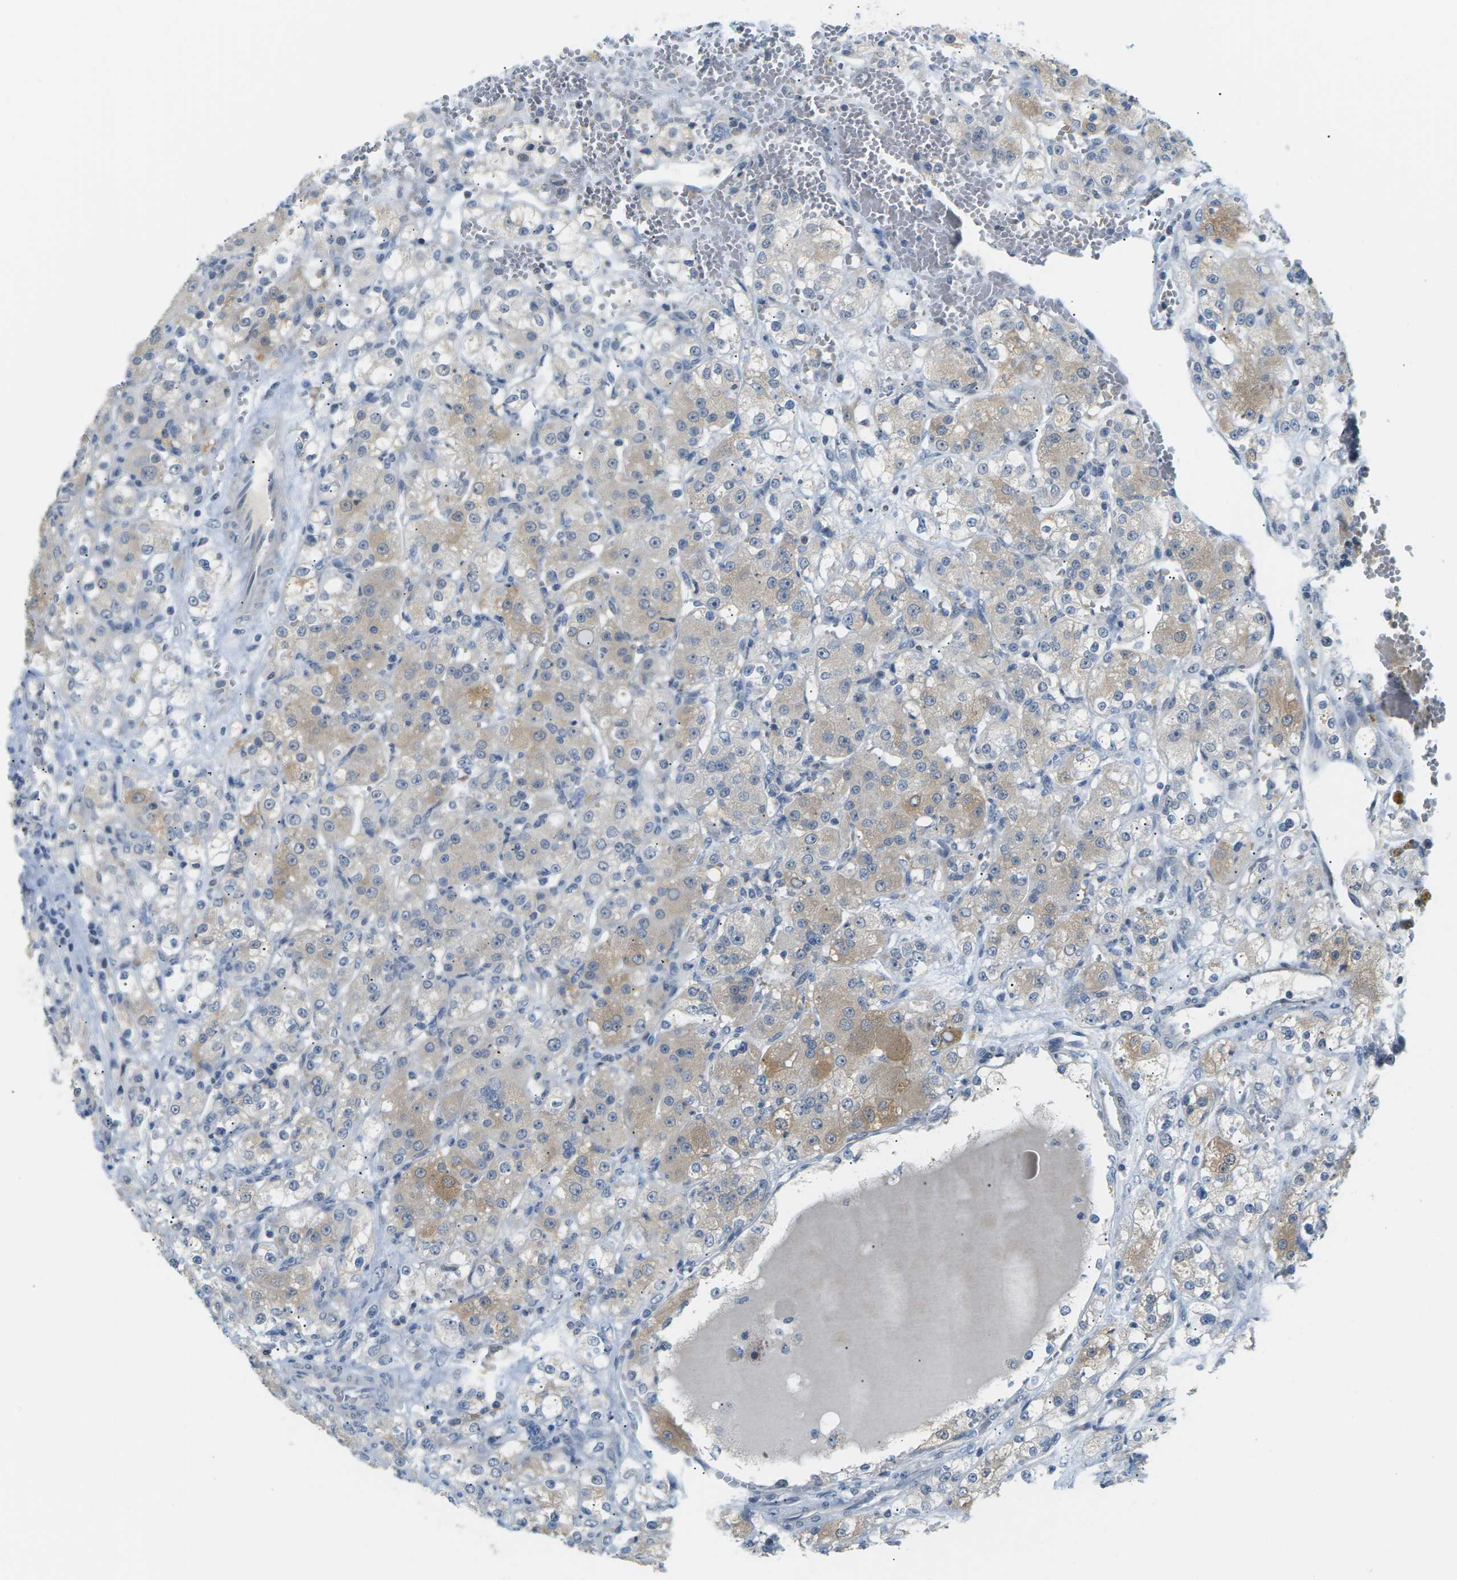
{"staining": {"intensity": "weak", "quantity": "25%-75%", "location": "cytoplasmic/membranous"}, "tissue": "renal cancer", "cell_type": "Tumor cells", "image_type": "cancer", "snomed": [{"axis": "morphology", "description": "Normal tissue, NOS"}, {"axis": "morphology", "description": "Adenocarcinoma, NOS"}, {"axis": "topography", "description": "Kidney"}], "caption": "This image shows renal cancer stained with IHC to label a protein in brown. The cytoplasmic/membranous of tumor cells show weak positivity for the protein. Nuclei are counter-stained blue.", "gene": "PSAT1", "patient": {"sex": "male", "age": 61}}